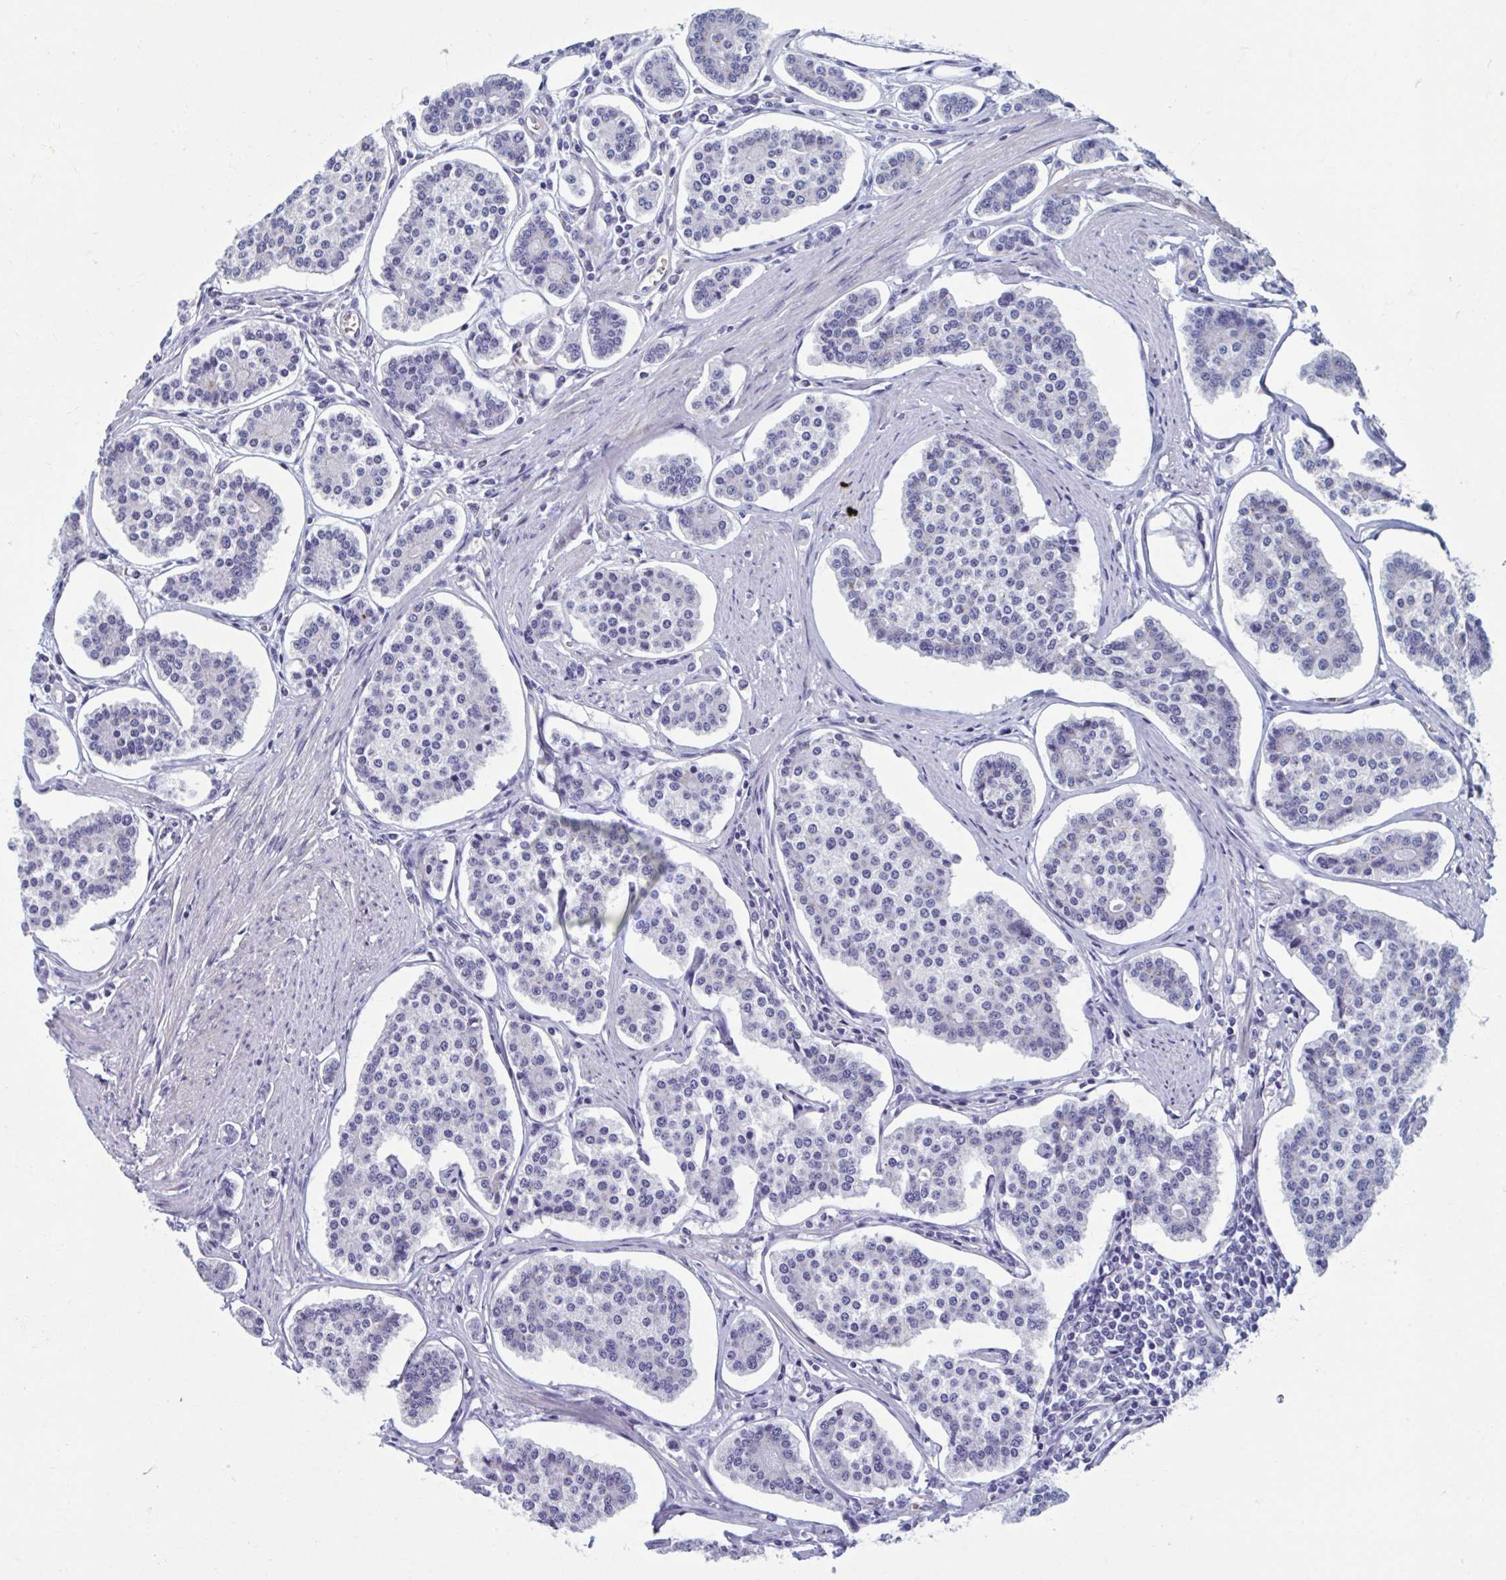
{"staining": {"intensity": "negative", "quantity": "none", "location": "none"}, "tissue": "carcinoid", "cell_type": "Tumor cells", "image_type": "cancer", "snomed": [{"axis": "morphology", "description": "Carcinoid, malignant, NOS"}, {"axis": "topography", "description": "Small intestine"}], "caption": "This is an immunohistochemistry (IHC) image of carcinoid (malignant). There is no expression in tumor cells.", "gene": "MORC4", "patient": {"sex": "female", "age": 65}}